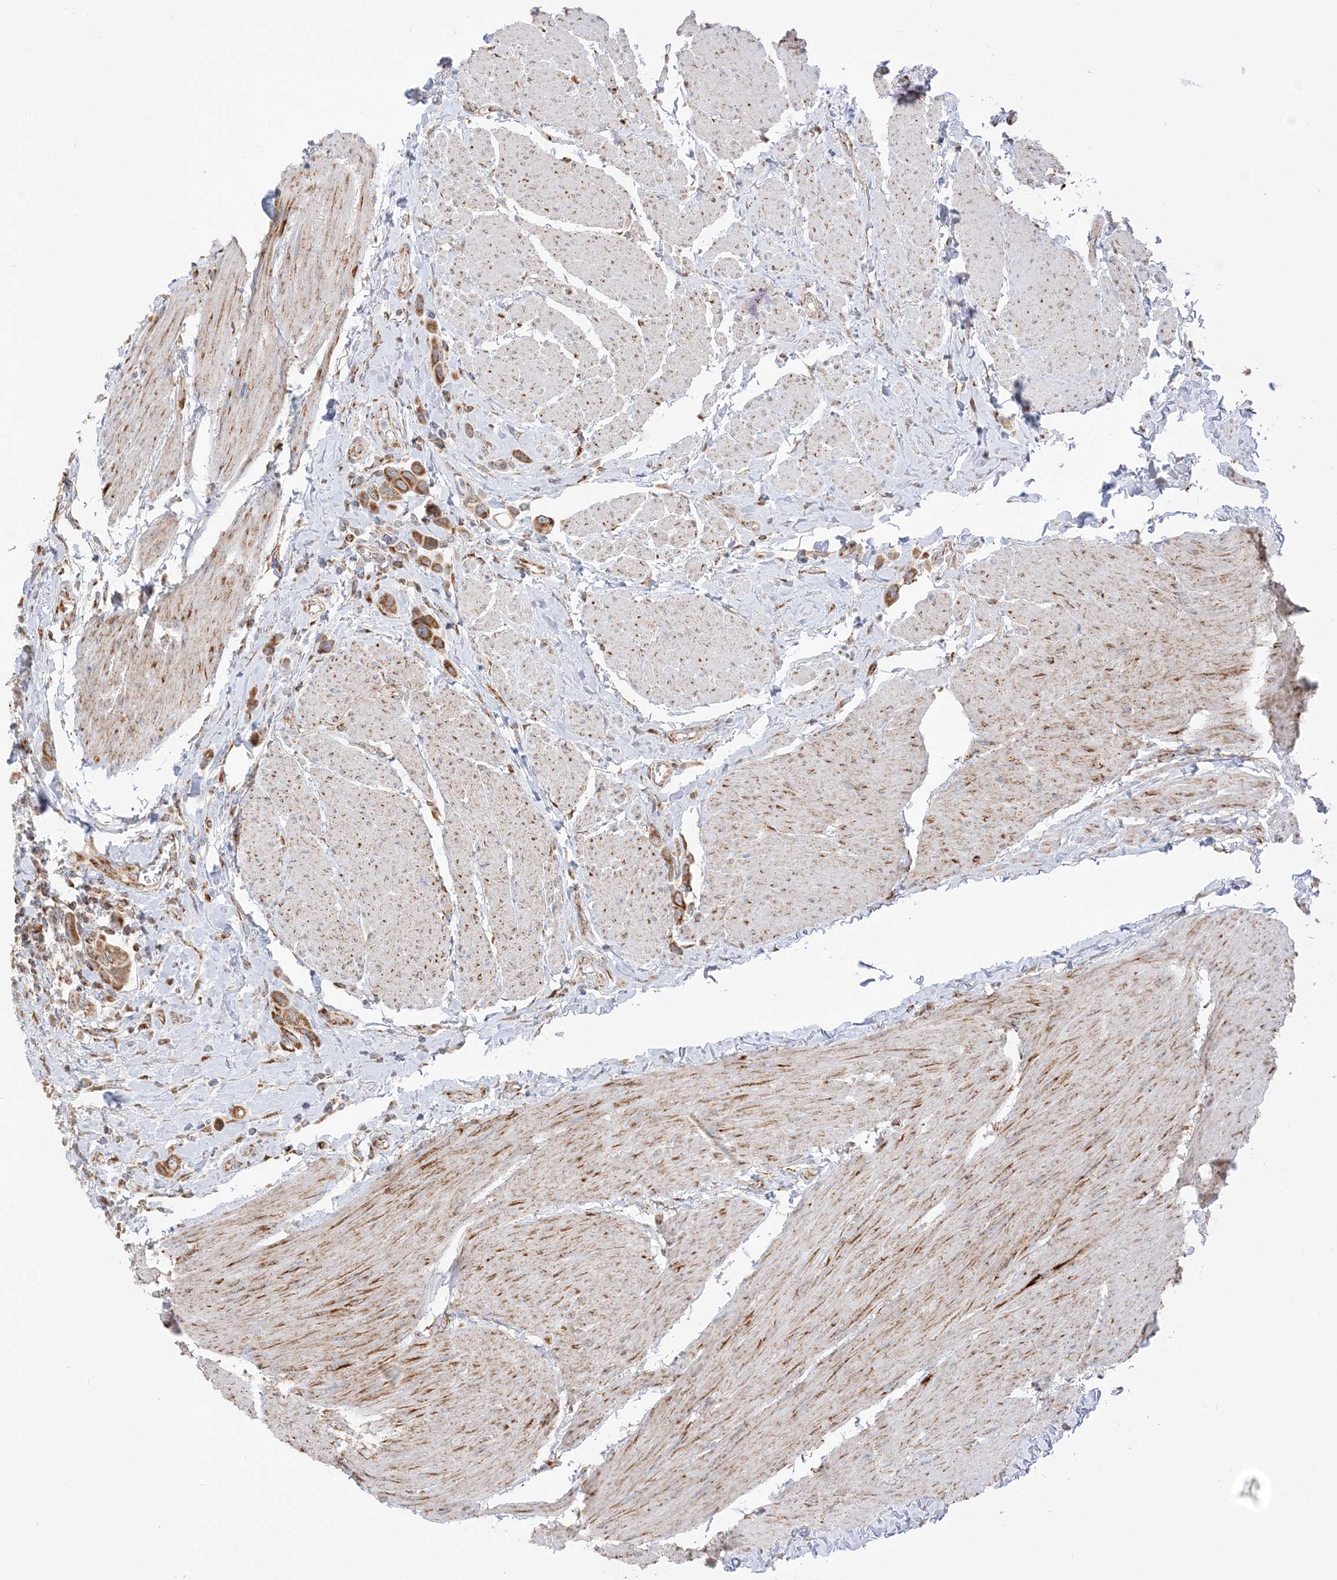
{"staining": {"intensity": "strong", "quantity": ">75%", "location": "cytoplasmic/membranous"}, "tissue": "urothelial cancer", "cell_type": "Tumor cells", "image_type": "cancer", "snomed": [{"axis": "morphology", "description": "Urothelial carcinoma, High grade"}, {"axis": "topography", "description": "Urinary bladder"}], "caption": "DAB immunohistochemical staining of human urothelial carcinoma (high-grade) exhibits strong cytoplasmic/membranous protein expression in about >75% of tumor cells. Using DAB (3,3'-diaminobenzidine) (brown) and hematoxylin (blue) stains, captured at high magnification using brightfield microscopy.", "gene": "SLC25A12", "patient": {"sex": "male", "age": 50}}